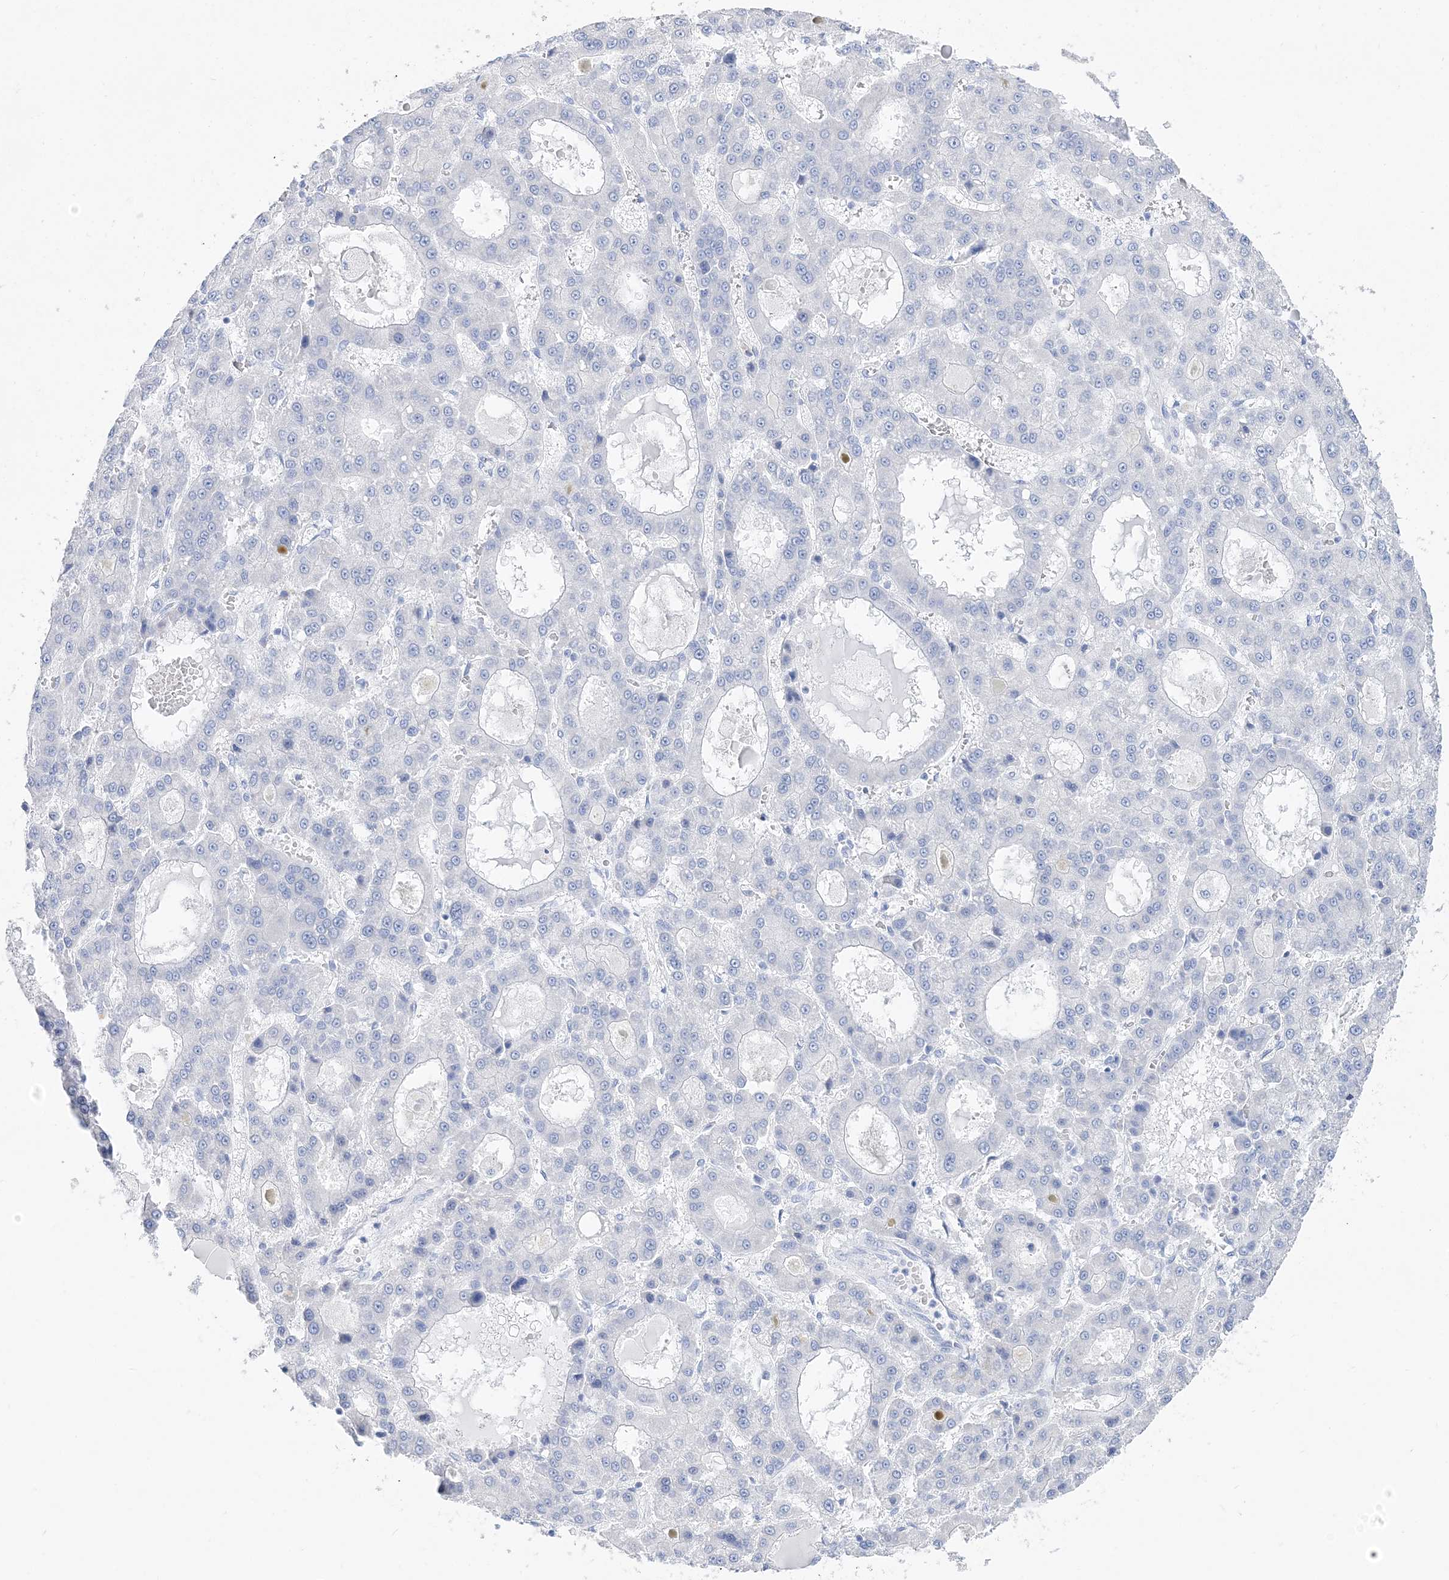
{"staining": {"intensity": "negative", "quantity": "none", "location": "none"}, "tissue": "liver cancer", "cell_type": "Tumor cells", "image_type": "cancer", "snomed": [{"axis": "morphology", "description": "Carcinoma, Hepatocellular, NOS"}, {"axis": "topography", "description": "Liver"}], "caption": "Tumor cells show no significant staining in liver hepatocellular carcinoma.", "gene": "TSPYL6", "patient": {"sex": "male", "age": 70}}